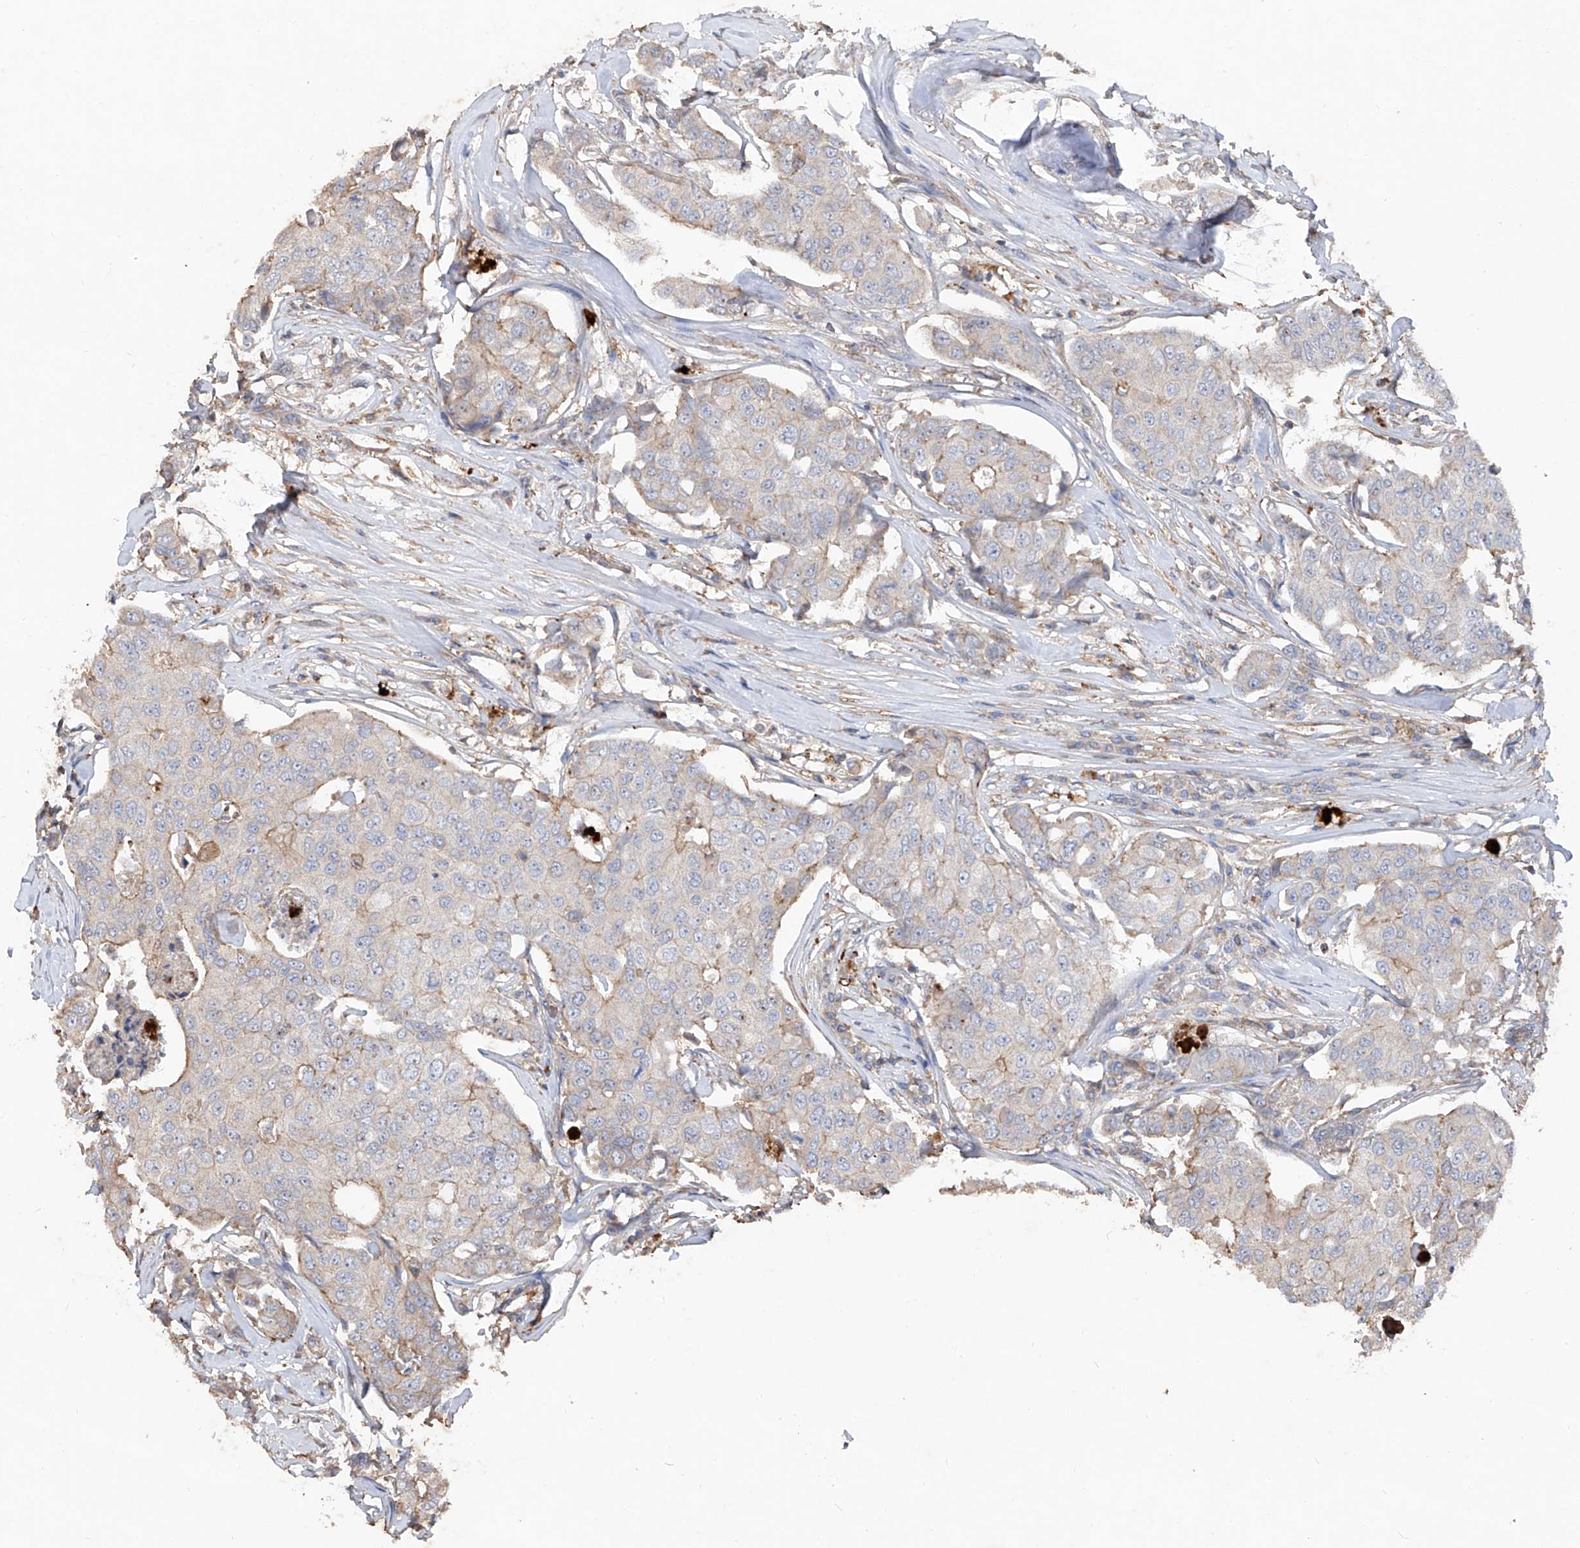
{"staining": {"intensity": "weak", "quantity": "<25%", "location": "cytoplasmic/membranous"}, "tissue": "breast cancer", "cell_type": "Tumor cells", "image_type": "cancer", "snomed": [{"axis": "morphology", "description": "Duct carcinoma"}, {"axis": "topography", "description": "Breast"}], "caption": "High magnification brightfield microscopy of breast infiltrating ductal carcinoma stained with DAB (brown) and counterstained with hematoxylin (blue): tumor cells show no significant positivity.", "gene": "EDN1", "patient": {"sex": "female", "age": 80}}